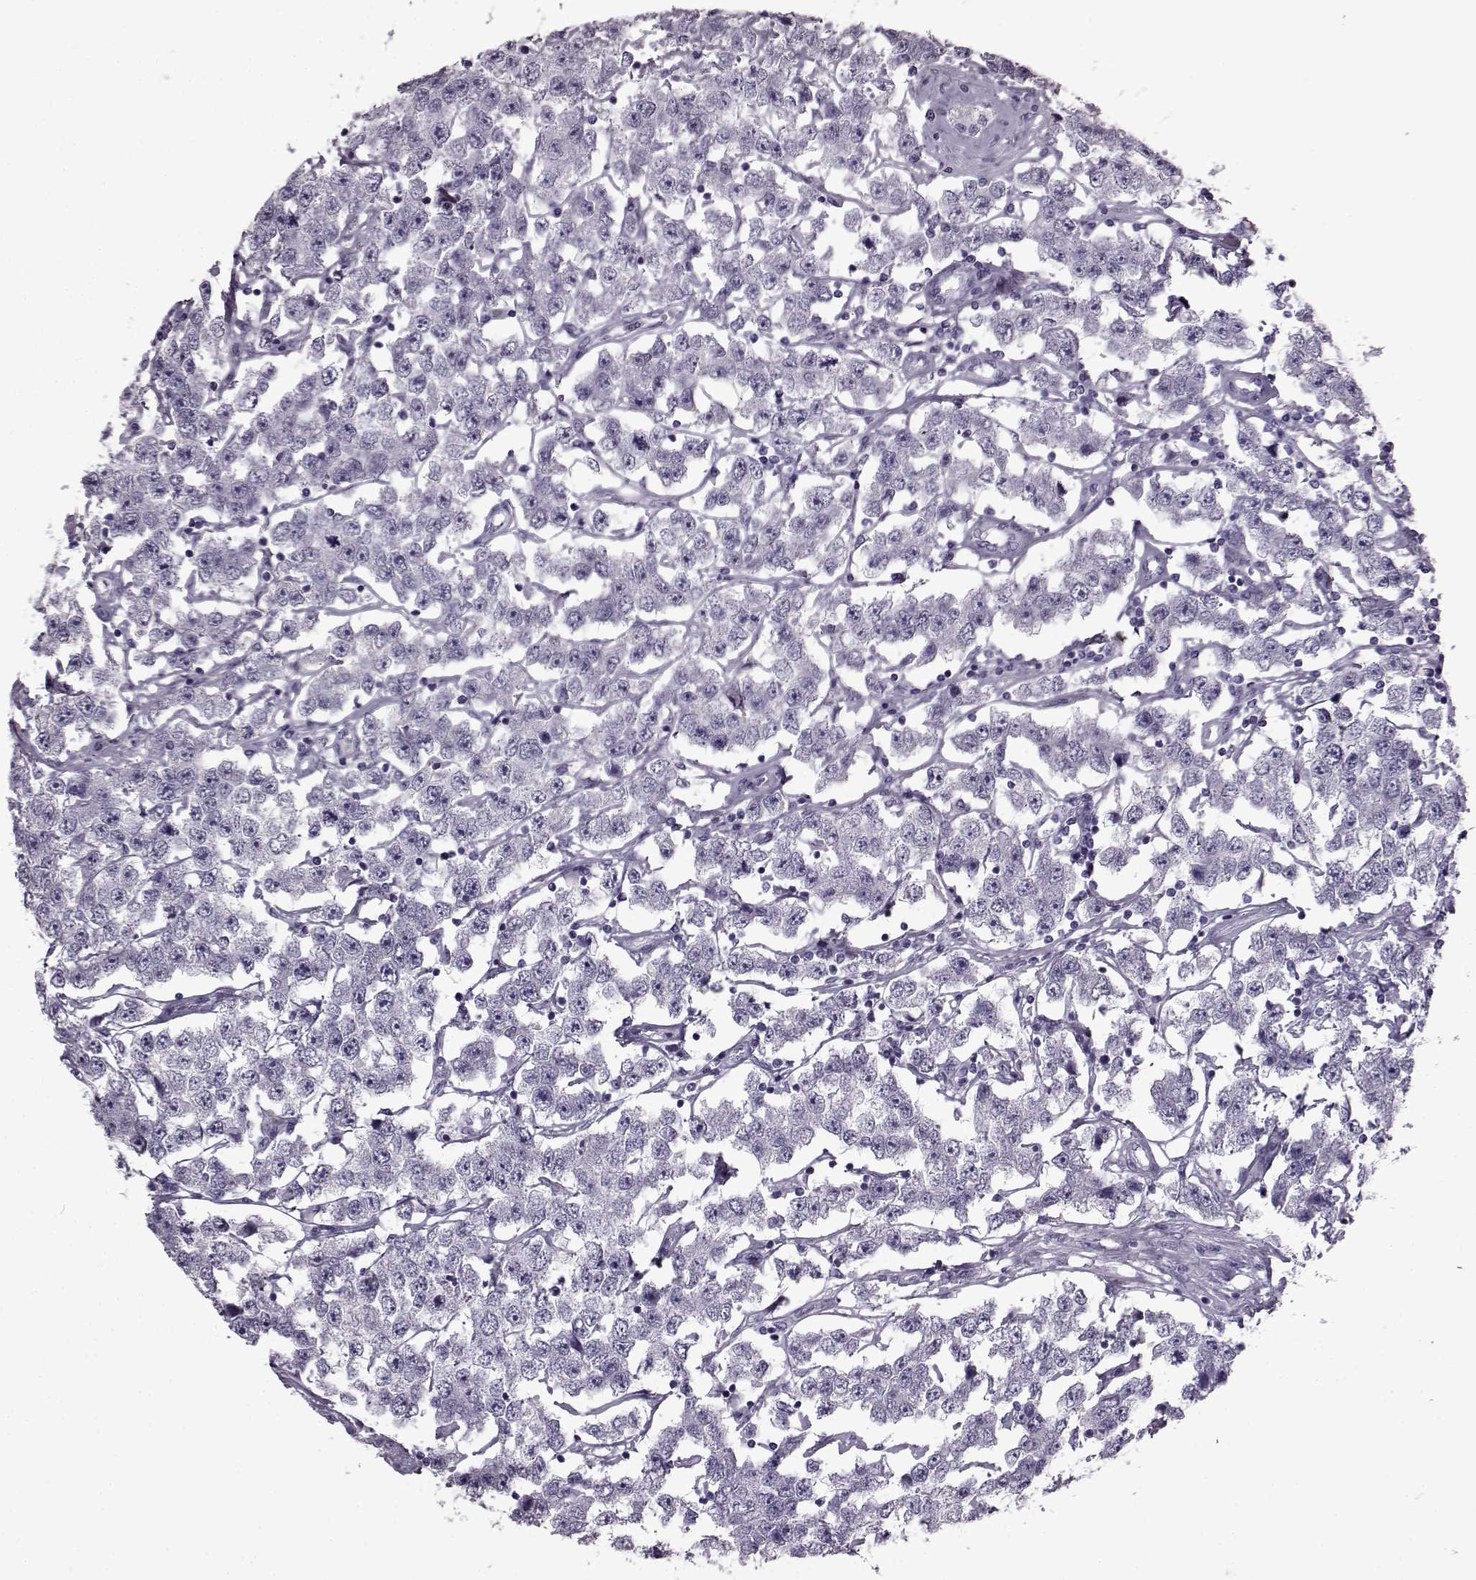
{"staining": {"intensity": "negative", "quantity": "none", "location": "none"}, "tissue": "testis cancer", "cell_type": "Tumor cells", "image_type": "cancer", "snomed": [{"axis": "morphology", "description": "Seminoma, NOS"}, {"axis": "topography", "description": "Testis"}], "caption": "A high-resolution histopathology image shows immunohistochemistry staining of testis cancer (seminoma), which displays no significant expression in tumor cells.", "gene": "SLC28A2", "patient": {"sex": "male", "age": 52}}